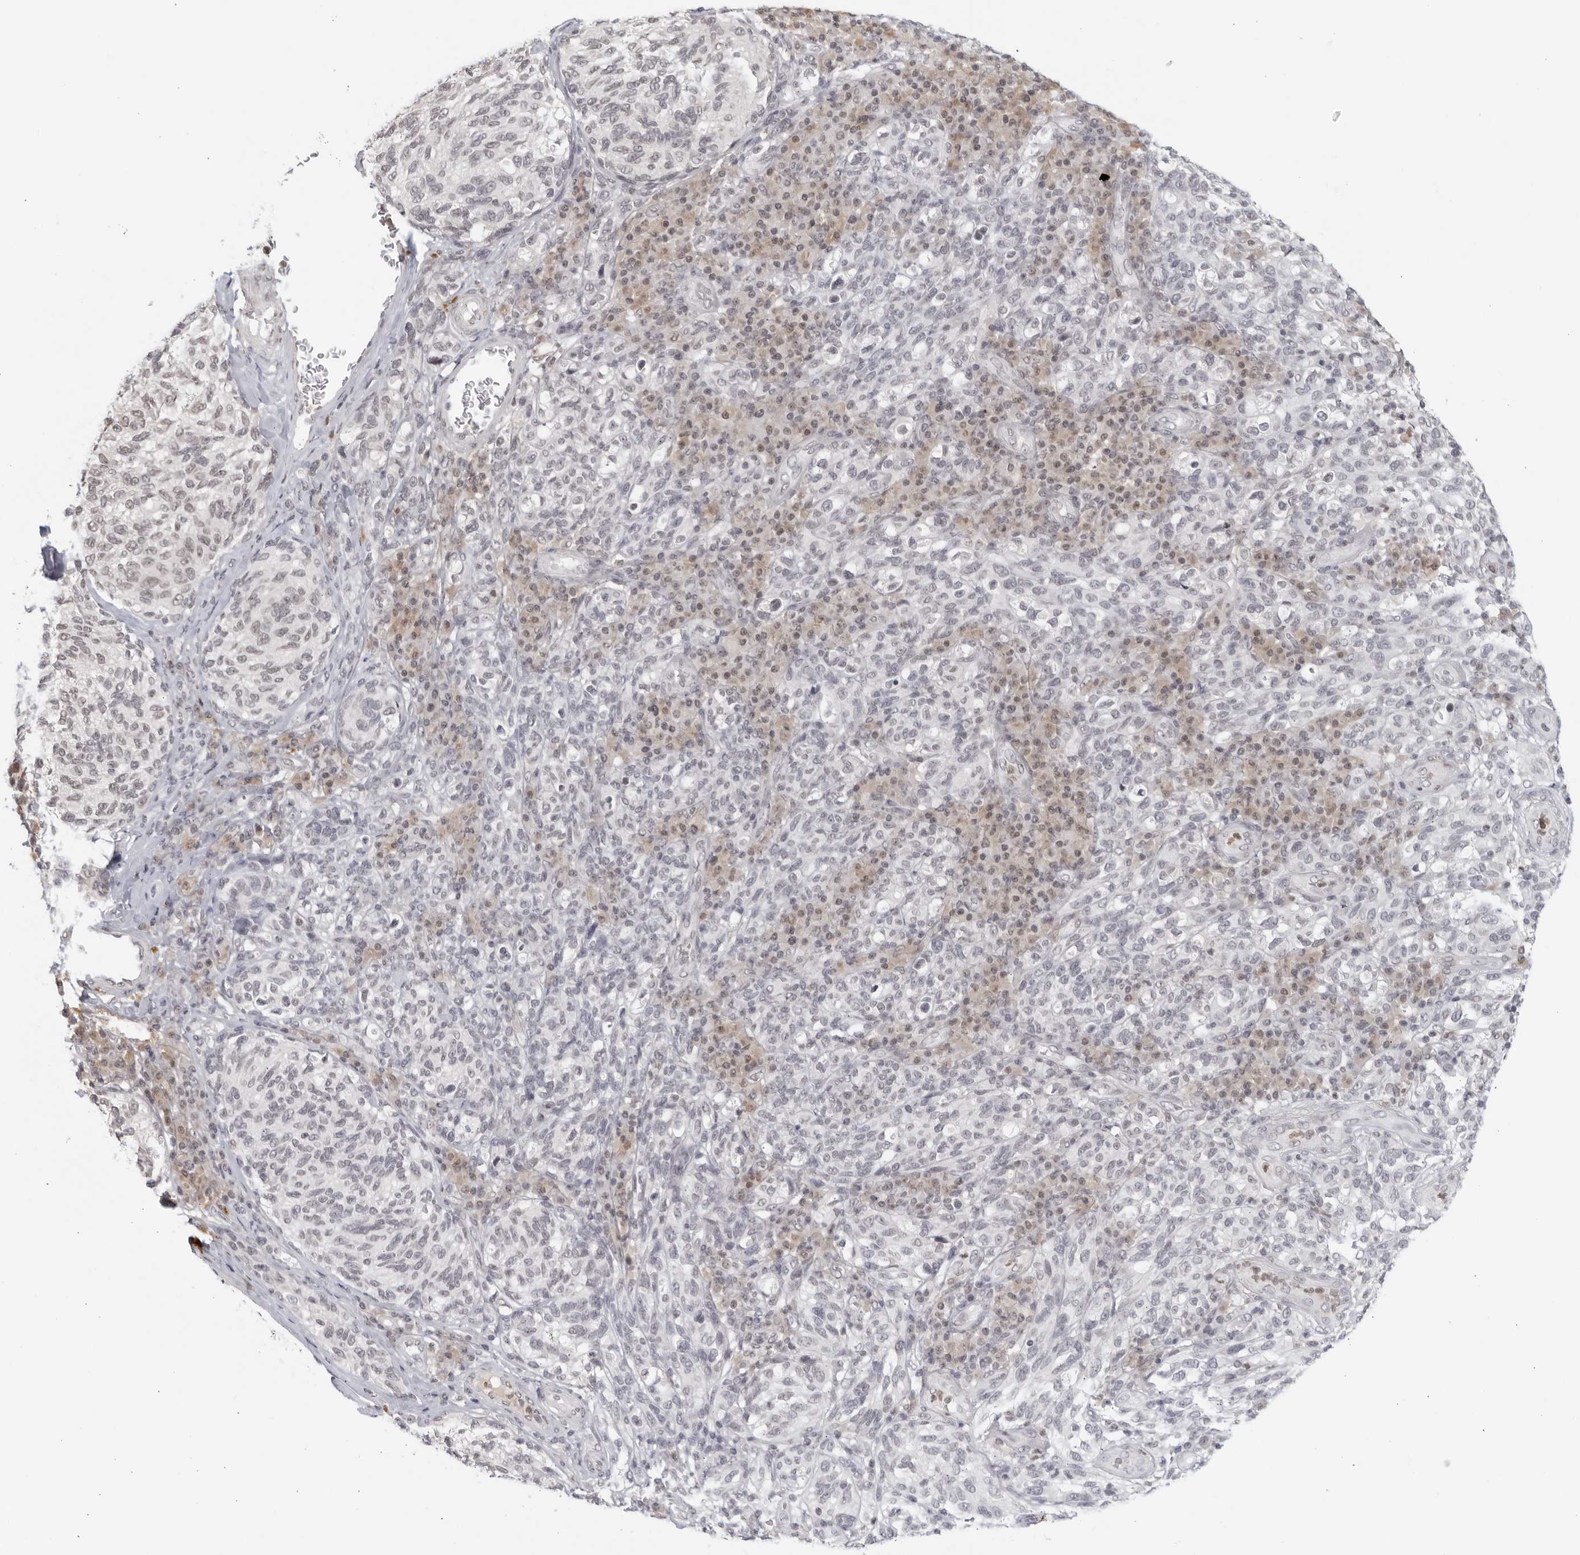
{"staining": {"intensity": "negative", "quantity": "none", "location": "none"}, "tissue": "melanoma", "cell_type": "Tumor cells", "image_type": "cancer", "snomed": [{"axis": "morphology", "description": "Malignant melanoma, NOS"}, {"axis": "topography", "description": "Skin"}], "caption": "High magnification brightfield microscopy of malignant melanoma stained with DAB (3,3'-diaminobenzidine) (brown) and counterstained with hematoxylin (blue): tumor cells show no significant positivity.", "gene": "RAB11FIP3", "patient": {"sex": "female", "age": 73}}